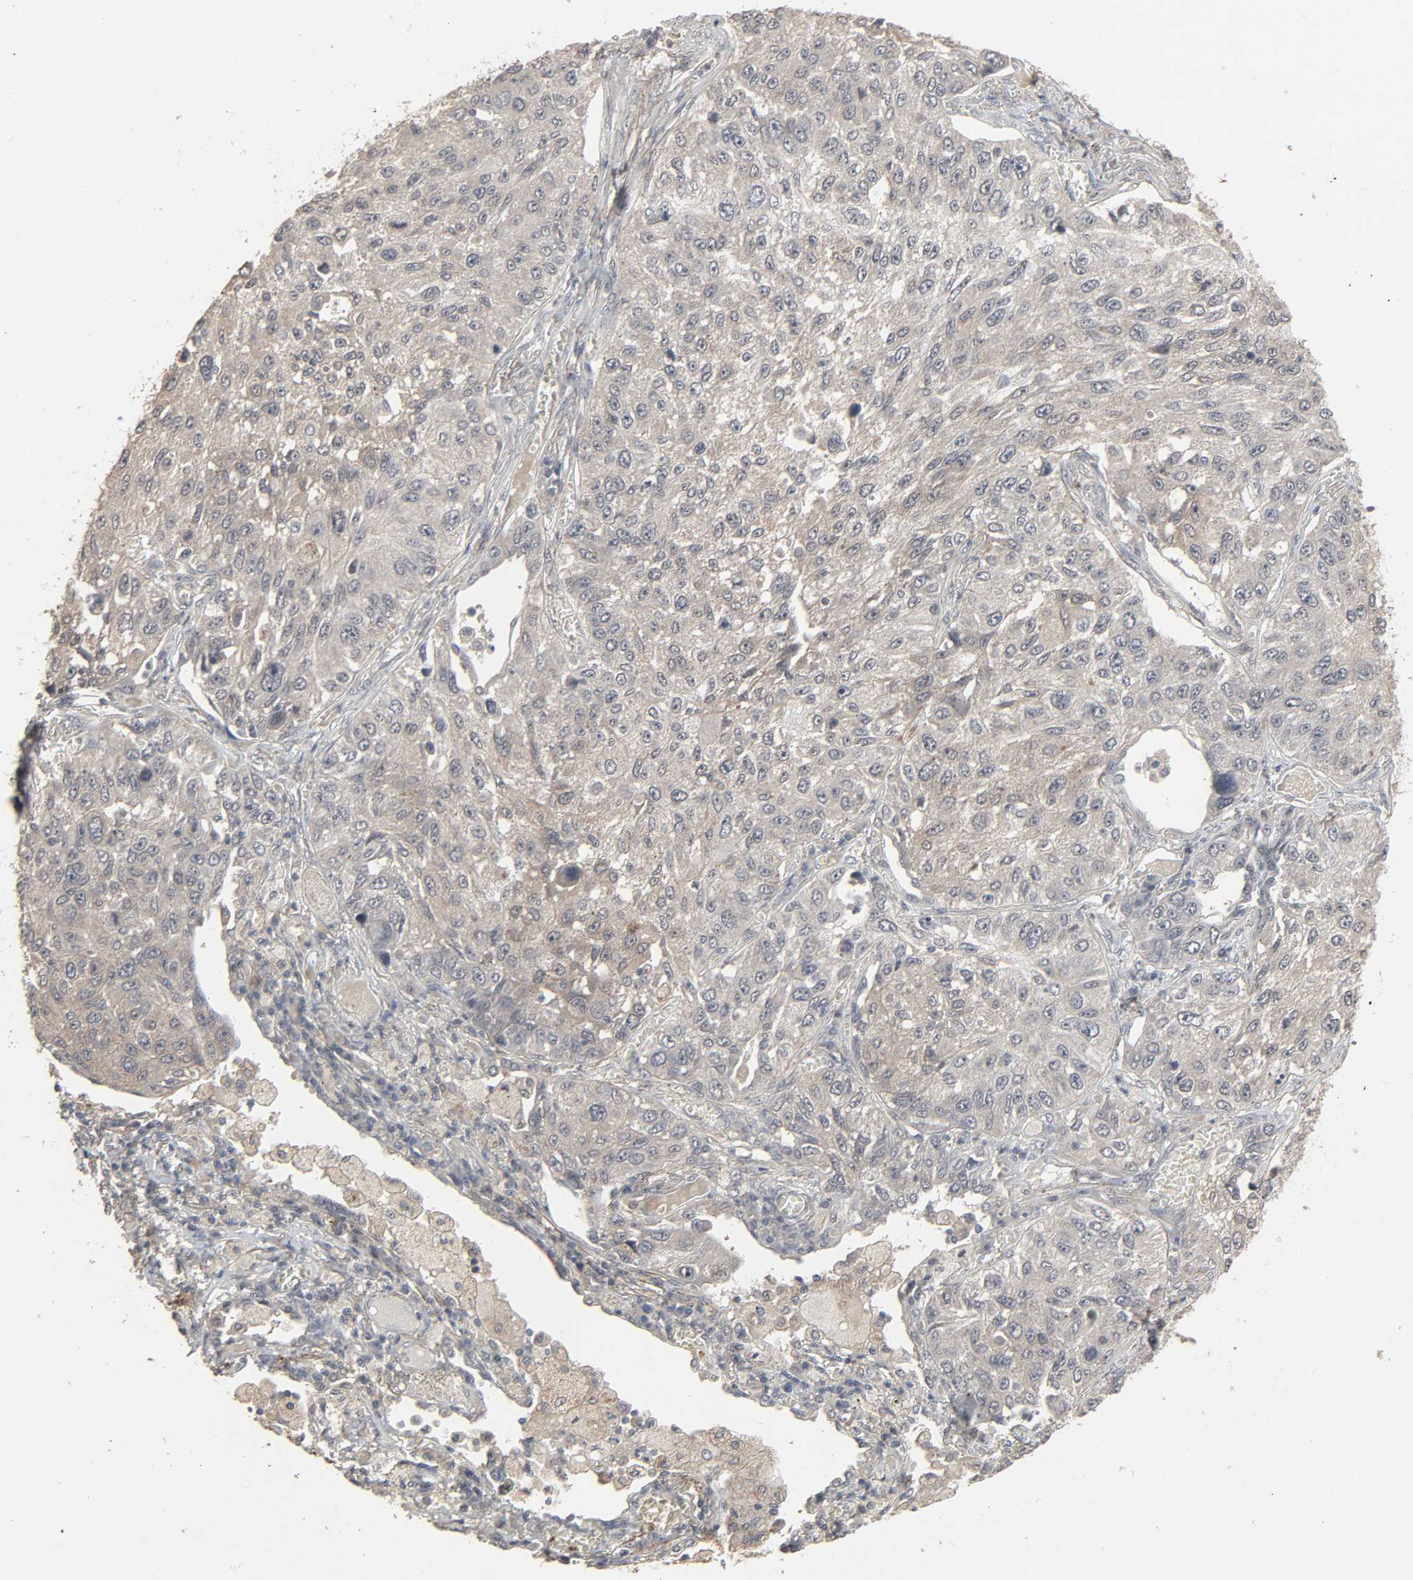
{"staining": {"intensity": "negative", "quantity": "none", "location": "none"}, "tissue": "lung cancer", "cell_type": "Tumor cells", "image_type": "cancer", "snomed": [{"axis": "morphology", "description": "Squamous cell carcinoma, NOS"}, {"axis": "topography", "description": "Lung"}], "caption": "Lung squamous cell carcinoma stained for a protein using immunohistochemistry shows no staining tumor cells.", "gene": "ZNF222", "patient": {"sex": "male", "age": 71}}